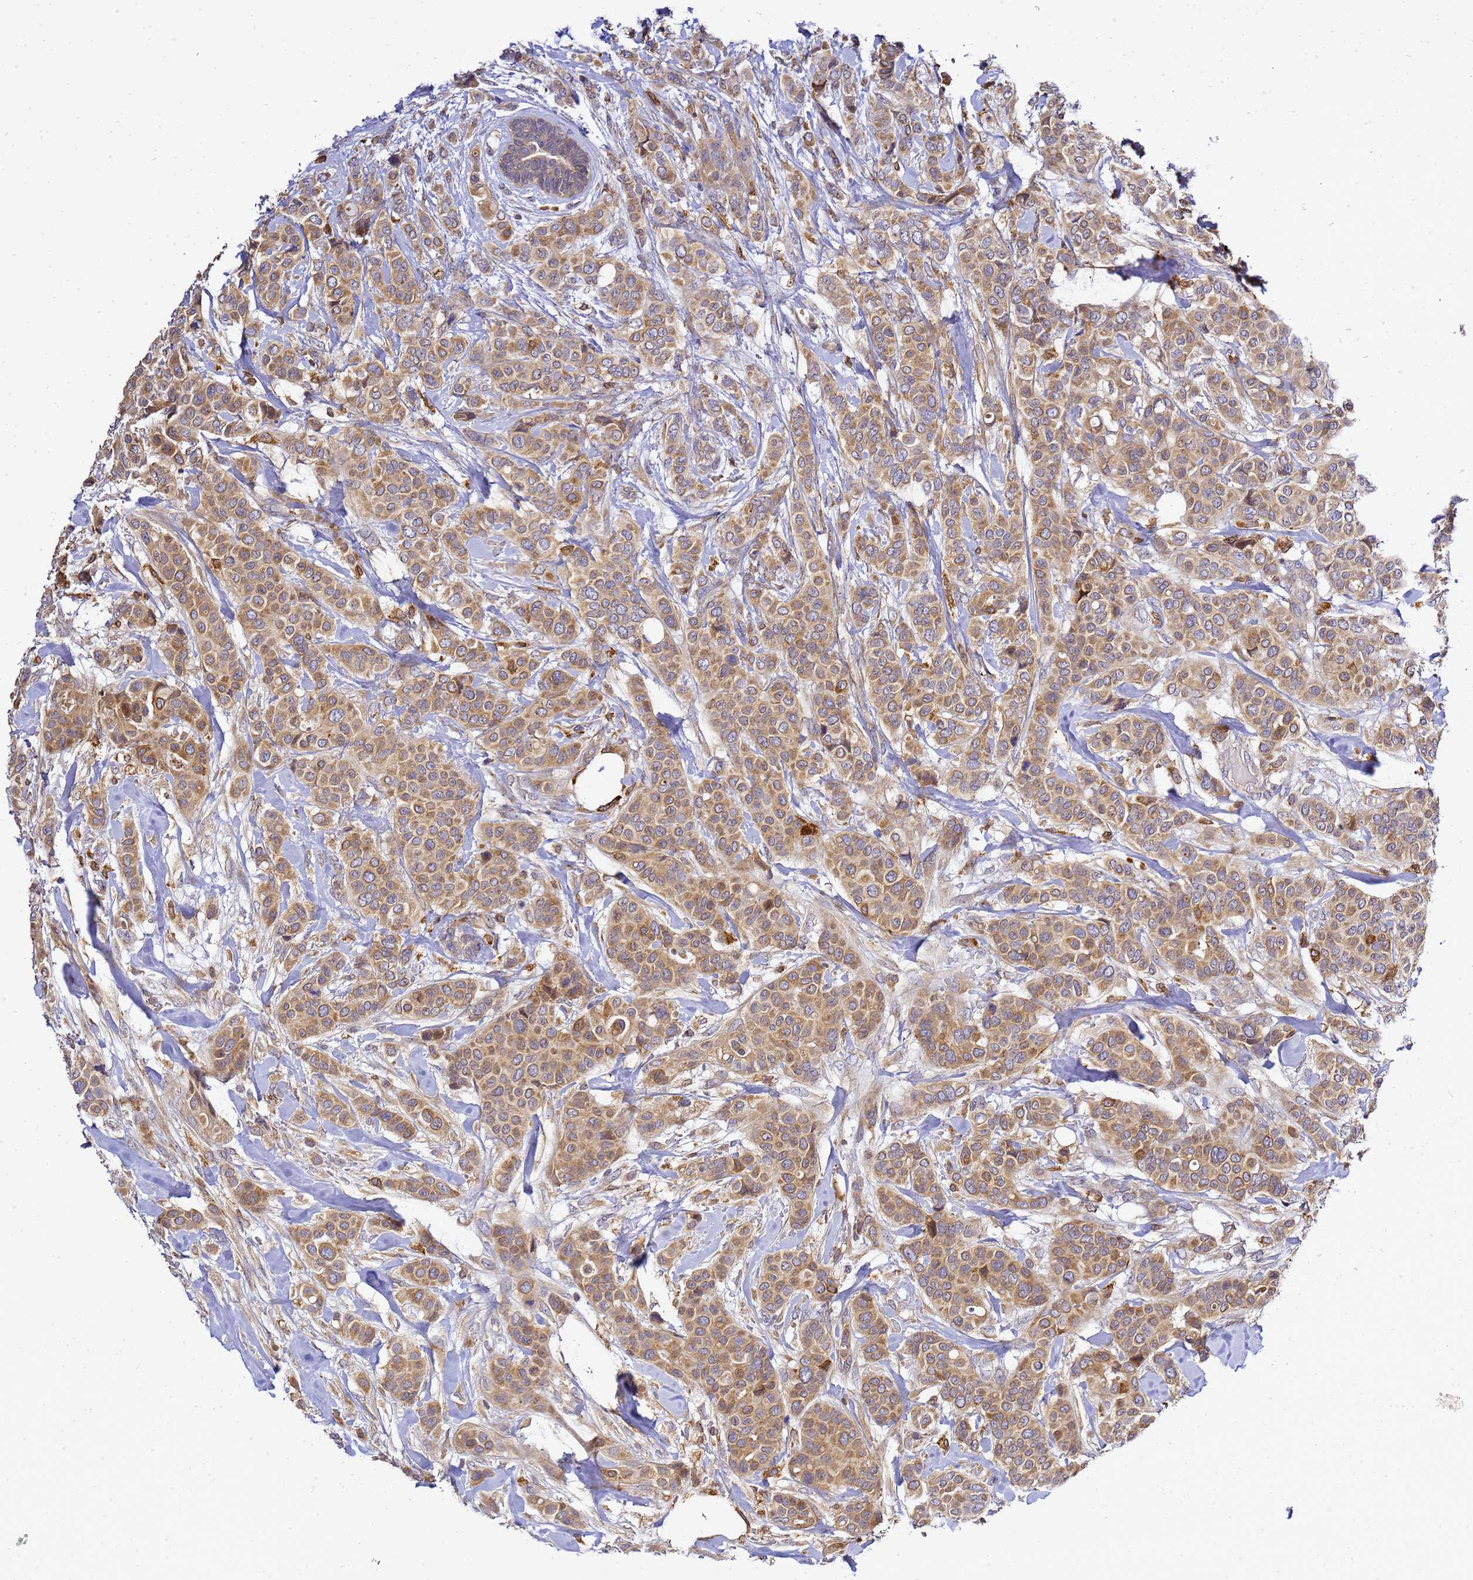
{"staining": {"intensity": "moderate", "quantity": ">75%", "location": "cytoplasmic/membranous"}, "tissue": "breast cancer", "cell_type": "Tumor cells", "image_type": "cancer", "snomed": [{"axis": "morphology", "description": "Lobular carcinoma"}, {"axis": "topography", "description": "Breast"}], "caption": "The micrograph displays immunohistochemical staining of breast cancer. There is moderate cytoplasmic/membranous staining is seen in approximately >75% of tumor cells. The protein is stained brown, and the nuclei are stained in blue (DAB IHC with brightfield microscopy, high magnification).", "gene": "ADPGK", "patient": {"sex": "female", "age": 51}}